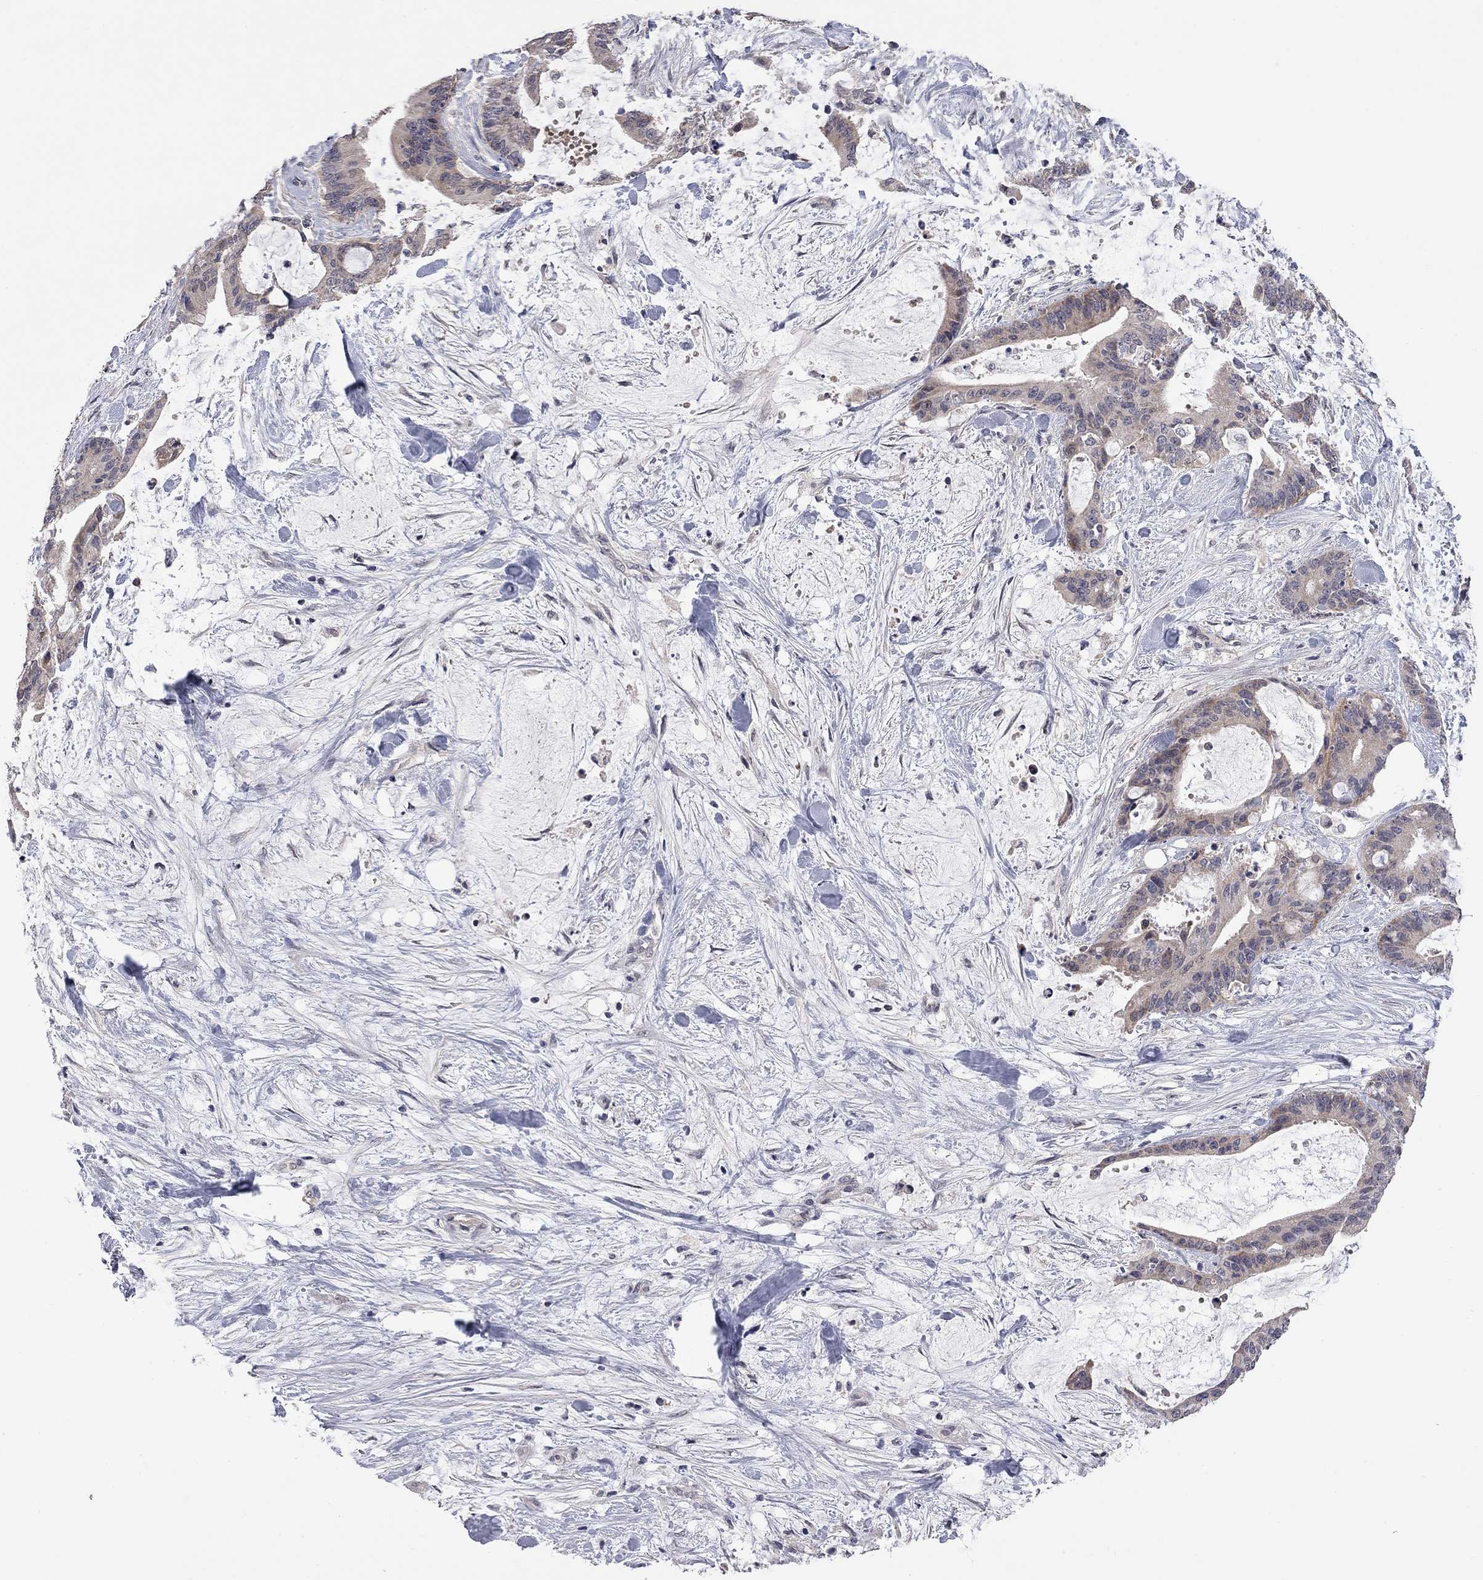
{"staining": {"intensity": "weak", "quantity": "25%-75%", "location": "cytoplasmic/membranous"}, "tissue": "liver cancer", "cell_type": "Tumor cells", "image_type": "cancer", "snomed": [{"axis": "morphology", "description": "Cholangiocarcinoma"}, {"axis": "topography", "description": "Liver"}], "caption": "Tumor cells demonstrate weak cytoplasmic/membranous staining in about 25%-75% of cells in cholangiocarcinoma (liver). The staining is performed using DAB (3,3'-diaminobenzidine) brown chromogen to label protein expression. The nuclei are counter-stained blue using hematoxylin.", "gene": "FABP12", "patient": {"sex": "female", "age": 73}}